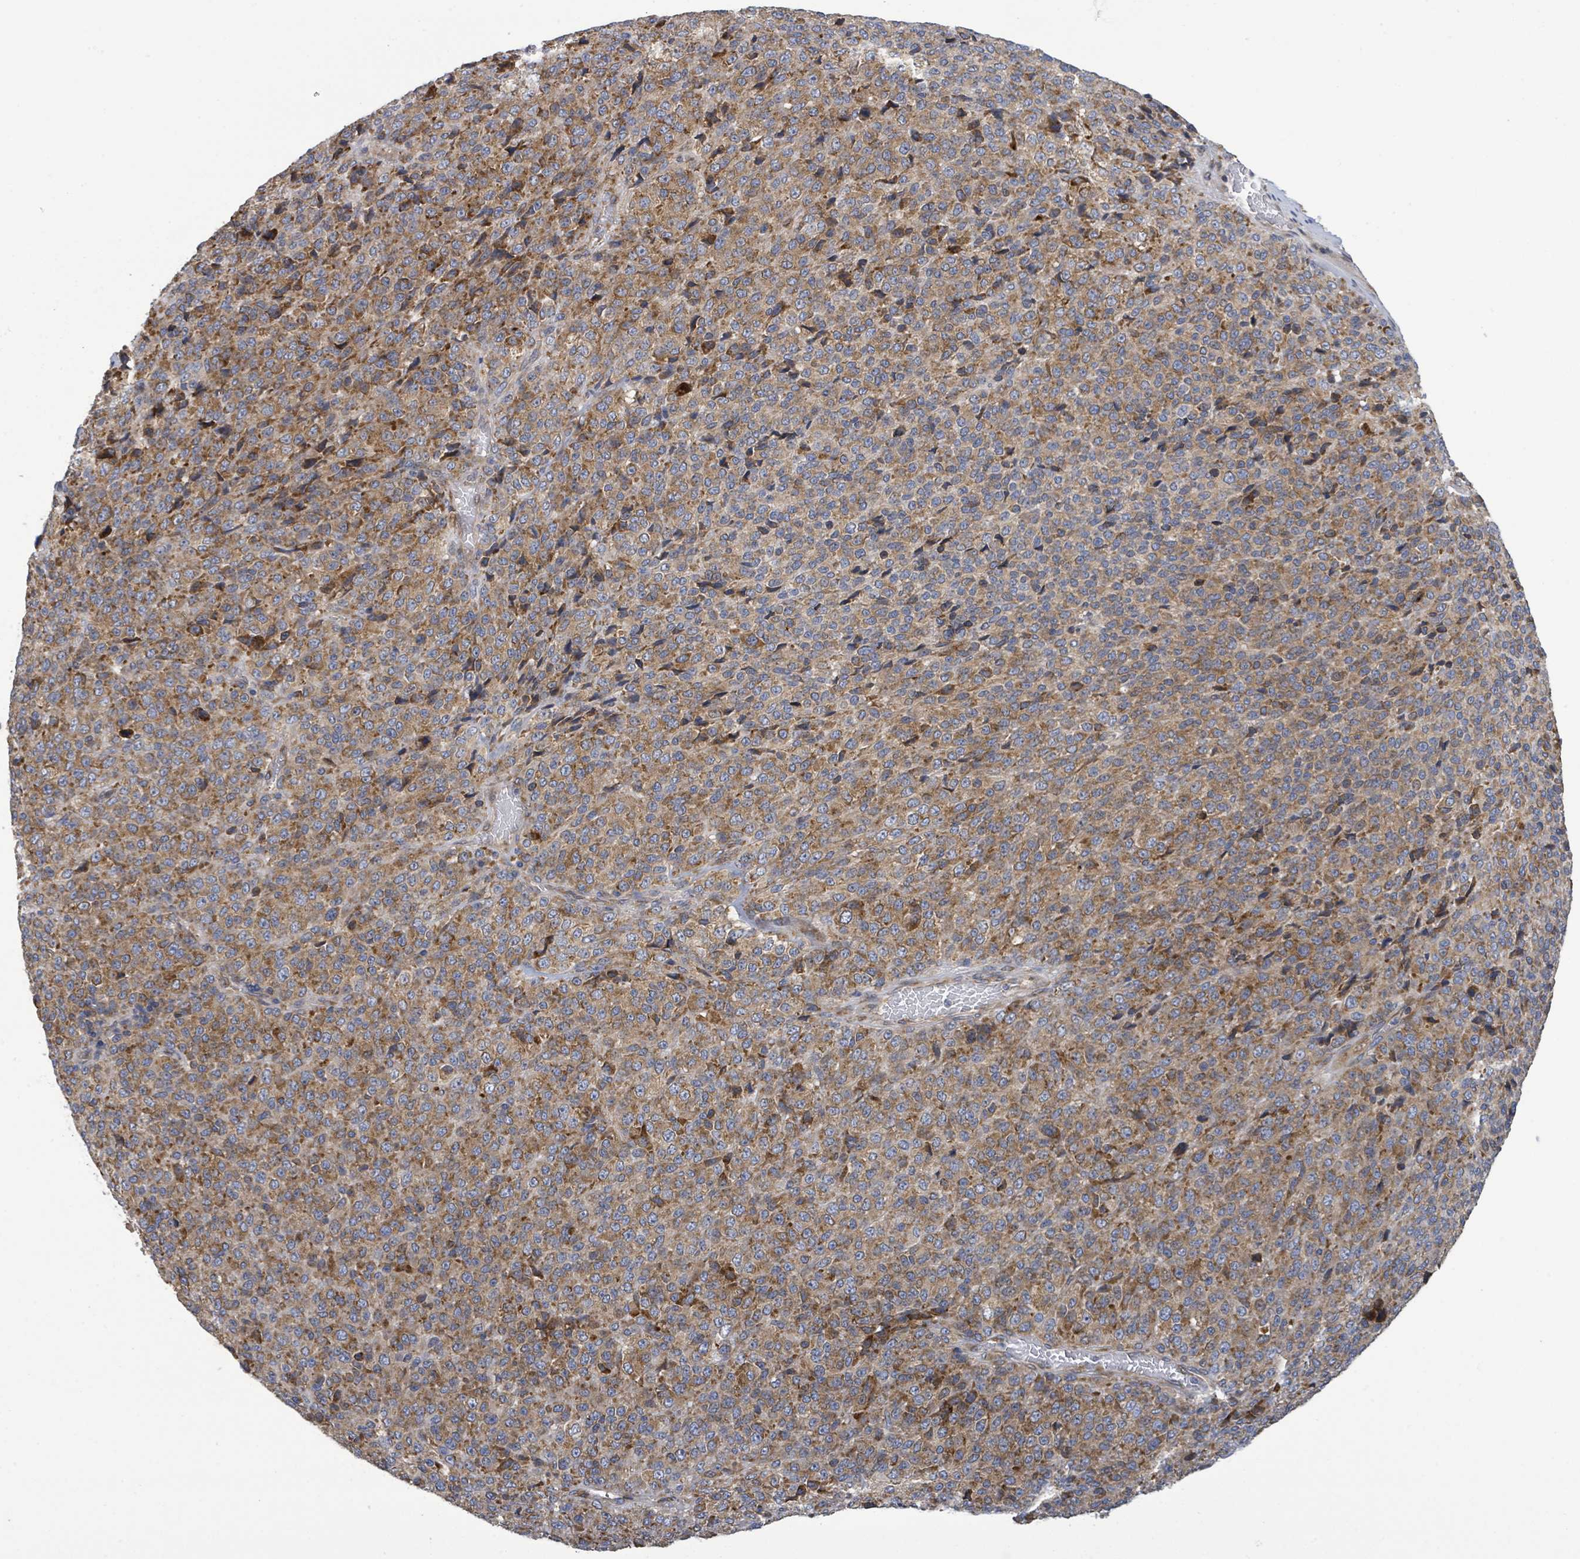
{"staining": {"intensity": "moderate", "quantity": ">75%", "location": "cytoplasmic/membranous"}, "tissue": "melanoma", "cell_type": "Tumor cells", "image_type": "cancer", "snomed": [{"axis": "morphology", "description": "Malignant melanoma, Metastatic site"}, {"axis": "topography", "description": "Brain"}], "caption": "Melanoma was stained to show a protein in brown. There is medium levels of moderate cytoplasmic/membranous positivity in about >75% of tumor cells.", "gene": "NOMO1", "patient": {"sex": "female", "age": 56}}